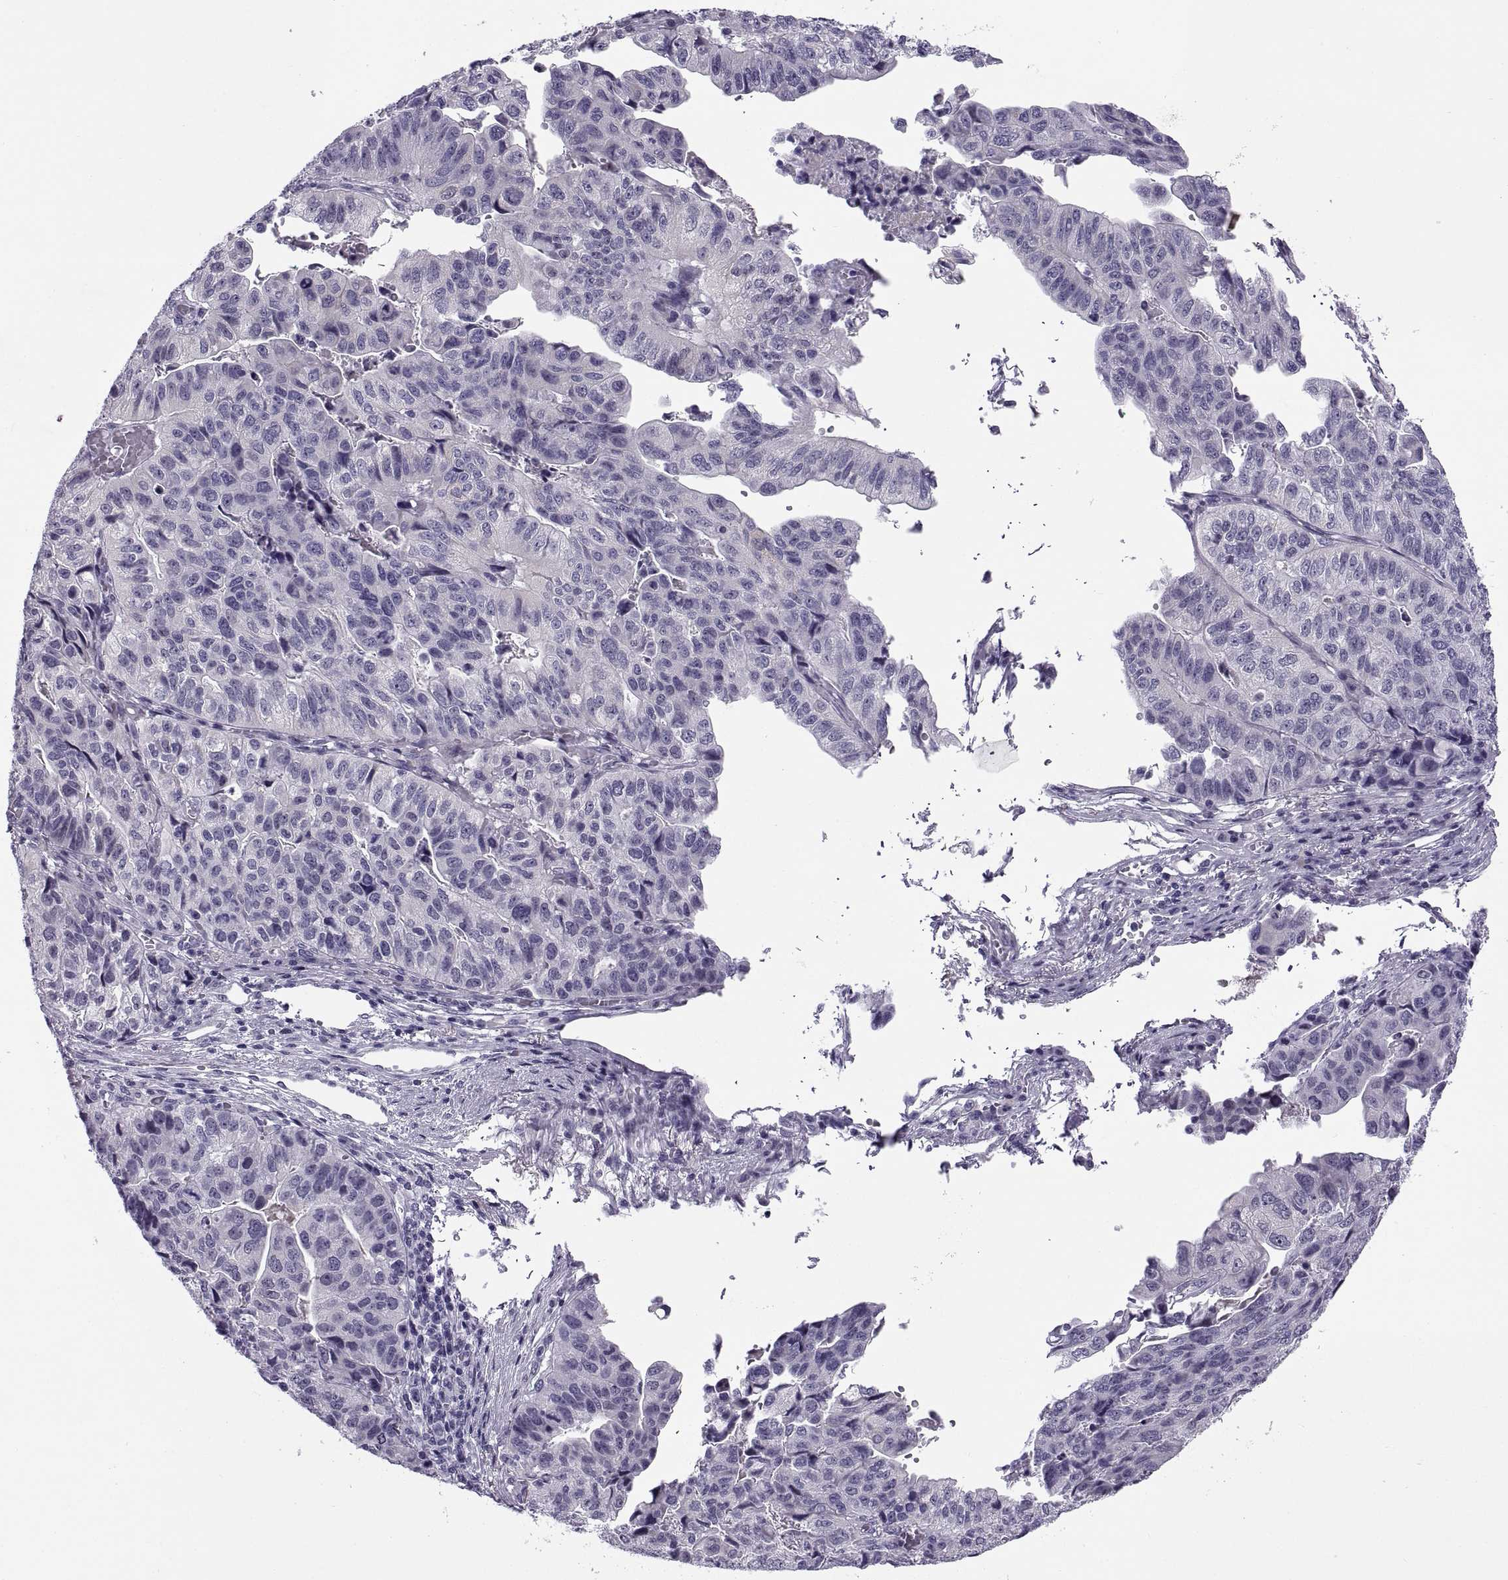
{"staining": {"intensity": "negative", "quantity": "none", "location": "none"}, "tissue": "stomach cancer", "cell_type": "Tumor cells", "image_type": "cancer", "snomed": [{"axis": "morphology", "description": "Adenocarcinoma, NOS"}, {"axis": "topography", "description": "Stomach, upper"}], "caption": "Tumor cells are negative for protein expression in human adenocarcinoma (stomach).", "gene": "MAGEB1", "patient": {"sex": "female", "age": 67}}